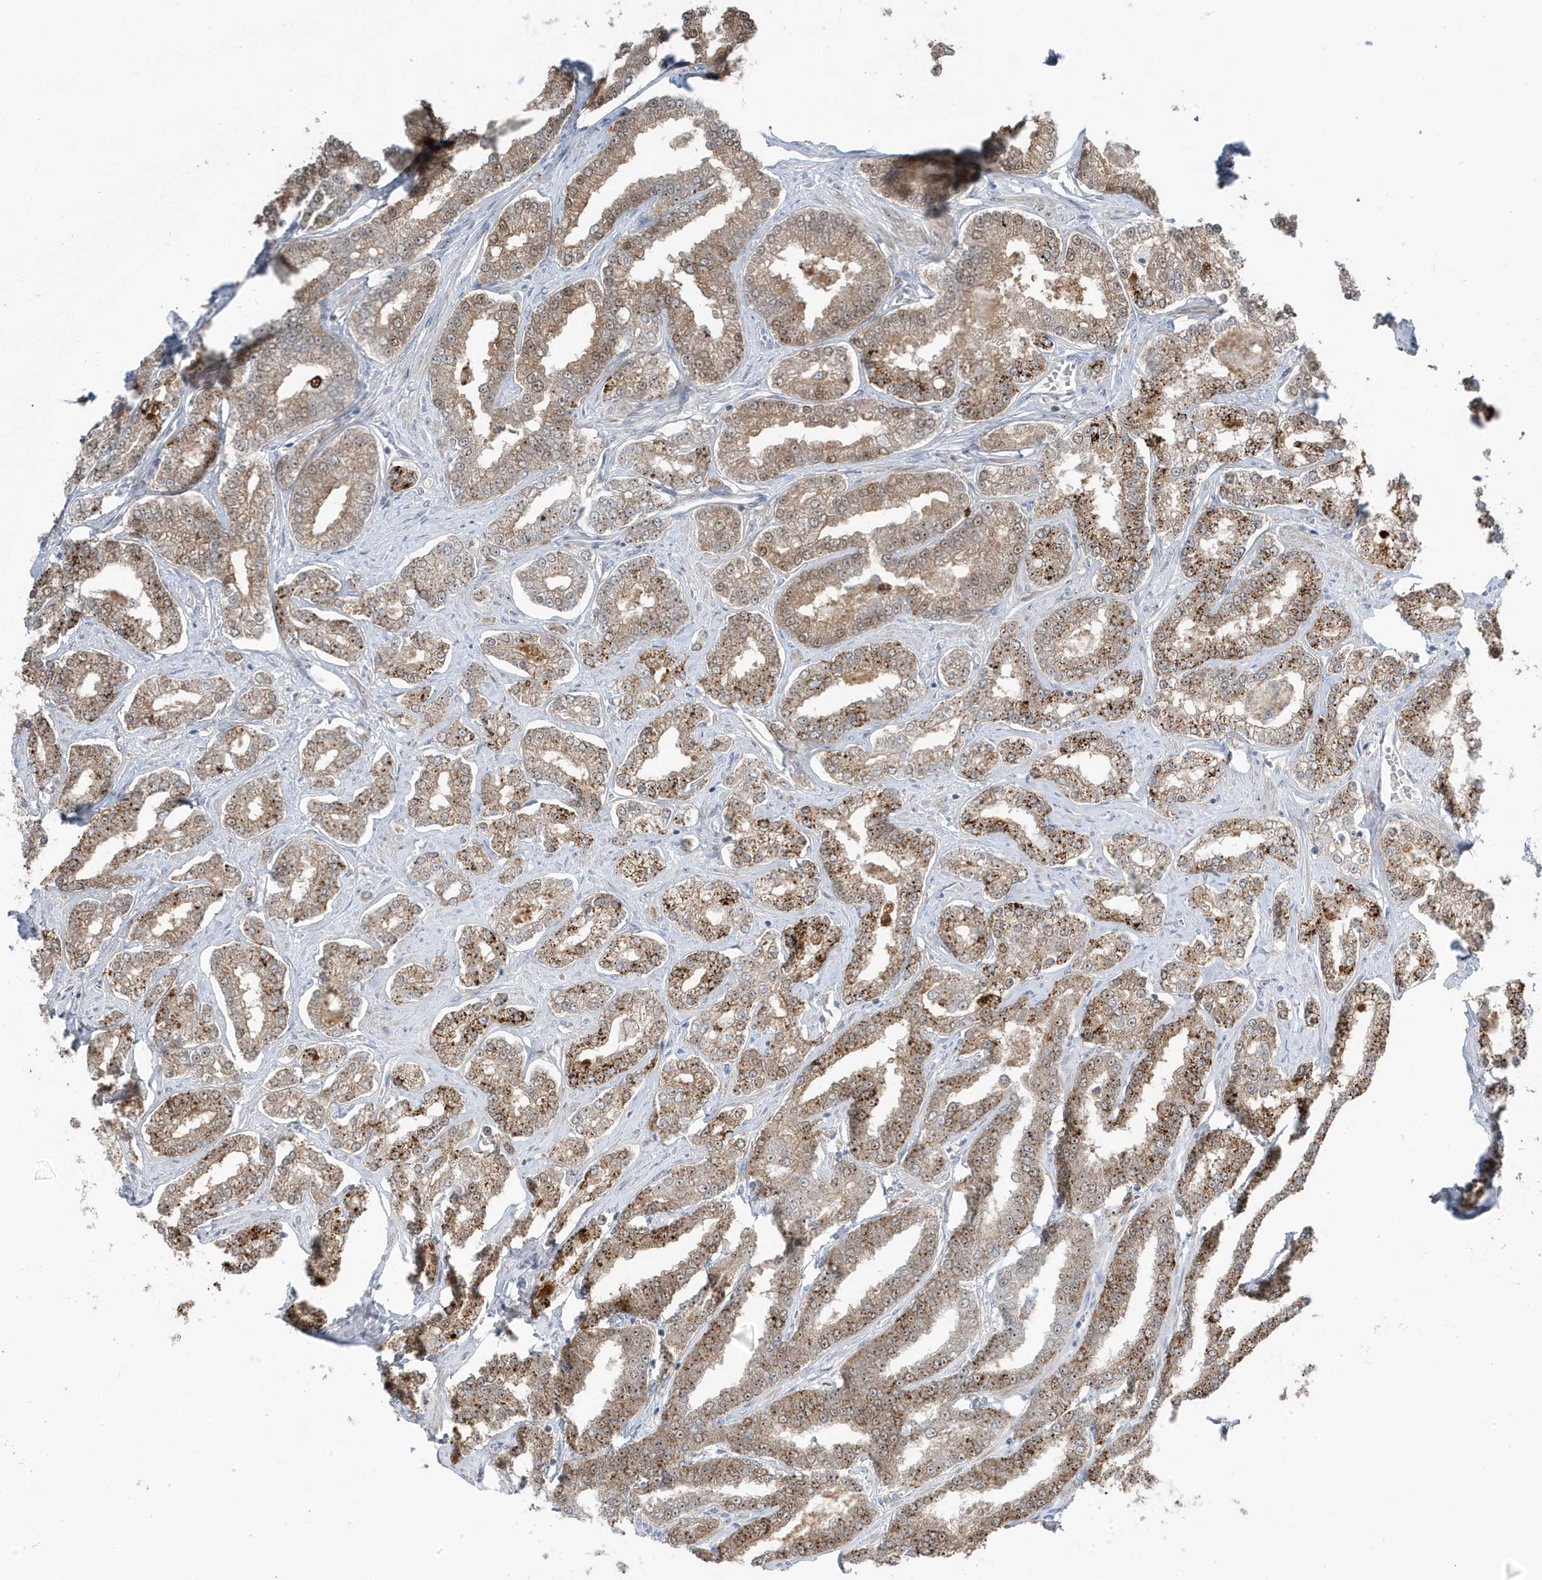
{"staining": {"intensity": "moderate", "quantity": ">75%", "location": "cytoplasmic/membranous"}, "tissue": "prostate cancer", "cell_type": "Tumor cells", "image_type": "cancer", "snomed": [{"axis": "morphology", "description": "Normal tissue, NOS"}, {"axis": "morphology", "description": "Adenocarcinoma, High grade"}, {"axis": "topography", "description": "Prostate"}], "caption": "Moderate cytoplasmic/membranous positivity for a protein is identified in about >75% of tumor cells of adenocarcinoma (high-grade) (prostate) using immunohistochemistry (IHC).", "gene": "TSEN15", "patient": {"sex": "male", "age": 83}}